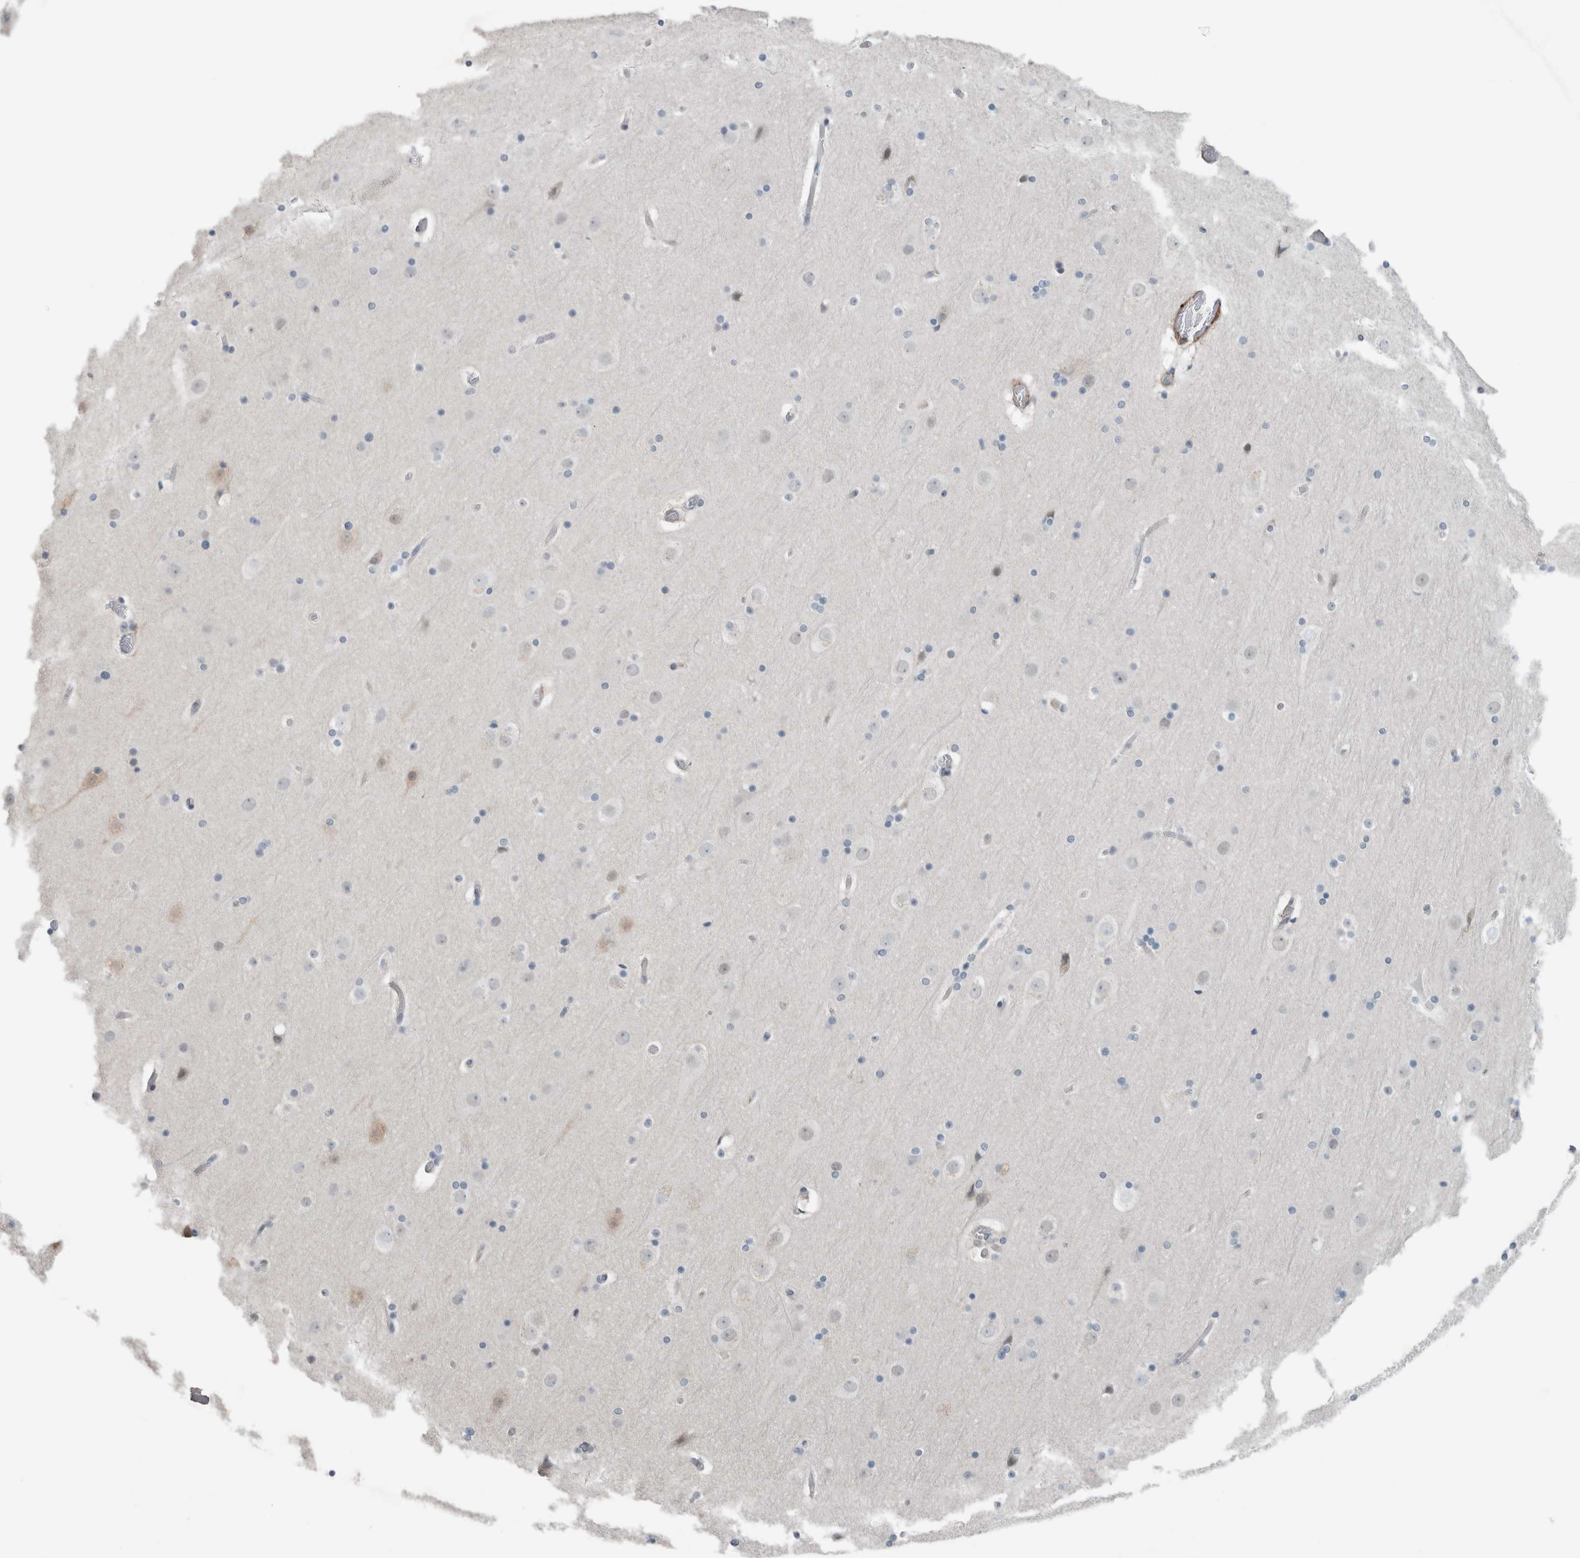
{"staining": {"intensity": "weak", "quantity": "25%-75%", "location": "cytoplasmic/membranous"}, "tissue": "cerebral cortex", "cell_type": "Endothelial cells", "image_type": "normal", "snomed": [{"axis": "morphology", "description": "Normal tissue, NOS"}, {"axis": "topography", "description": "Cerebral cortex"}], "caption": "The immunohistochemical stain highlights weak cytoplasmic/membranous expression in endothelial cells of benign cerebral cortex. (IHC, brightfield microscopy, high magnification).", "gene": "JADE2", "patient": {"sex": "male", "age": 57}}